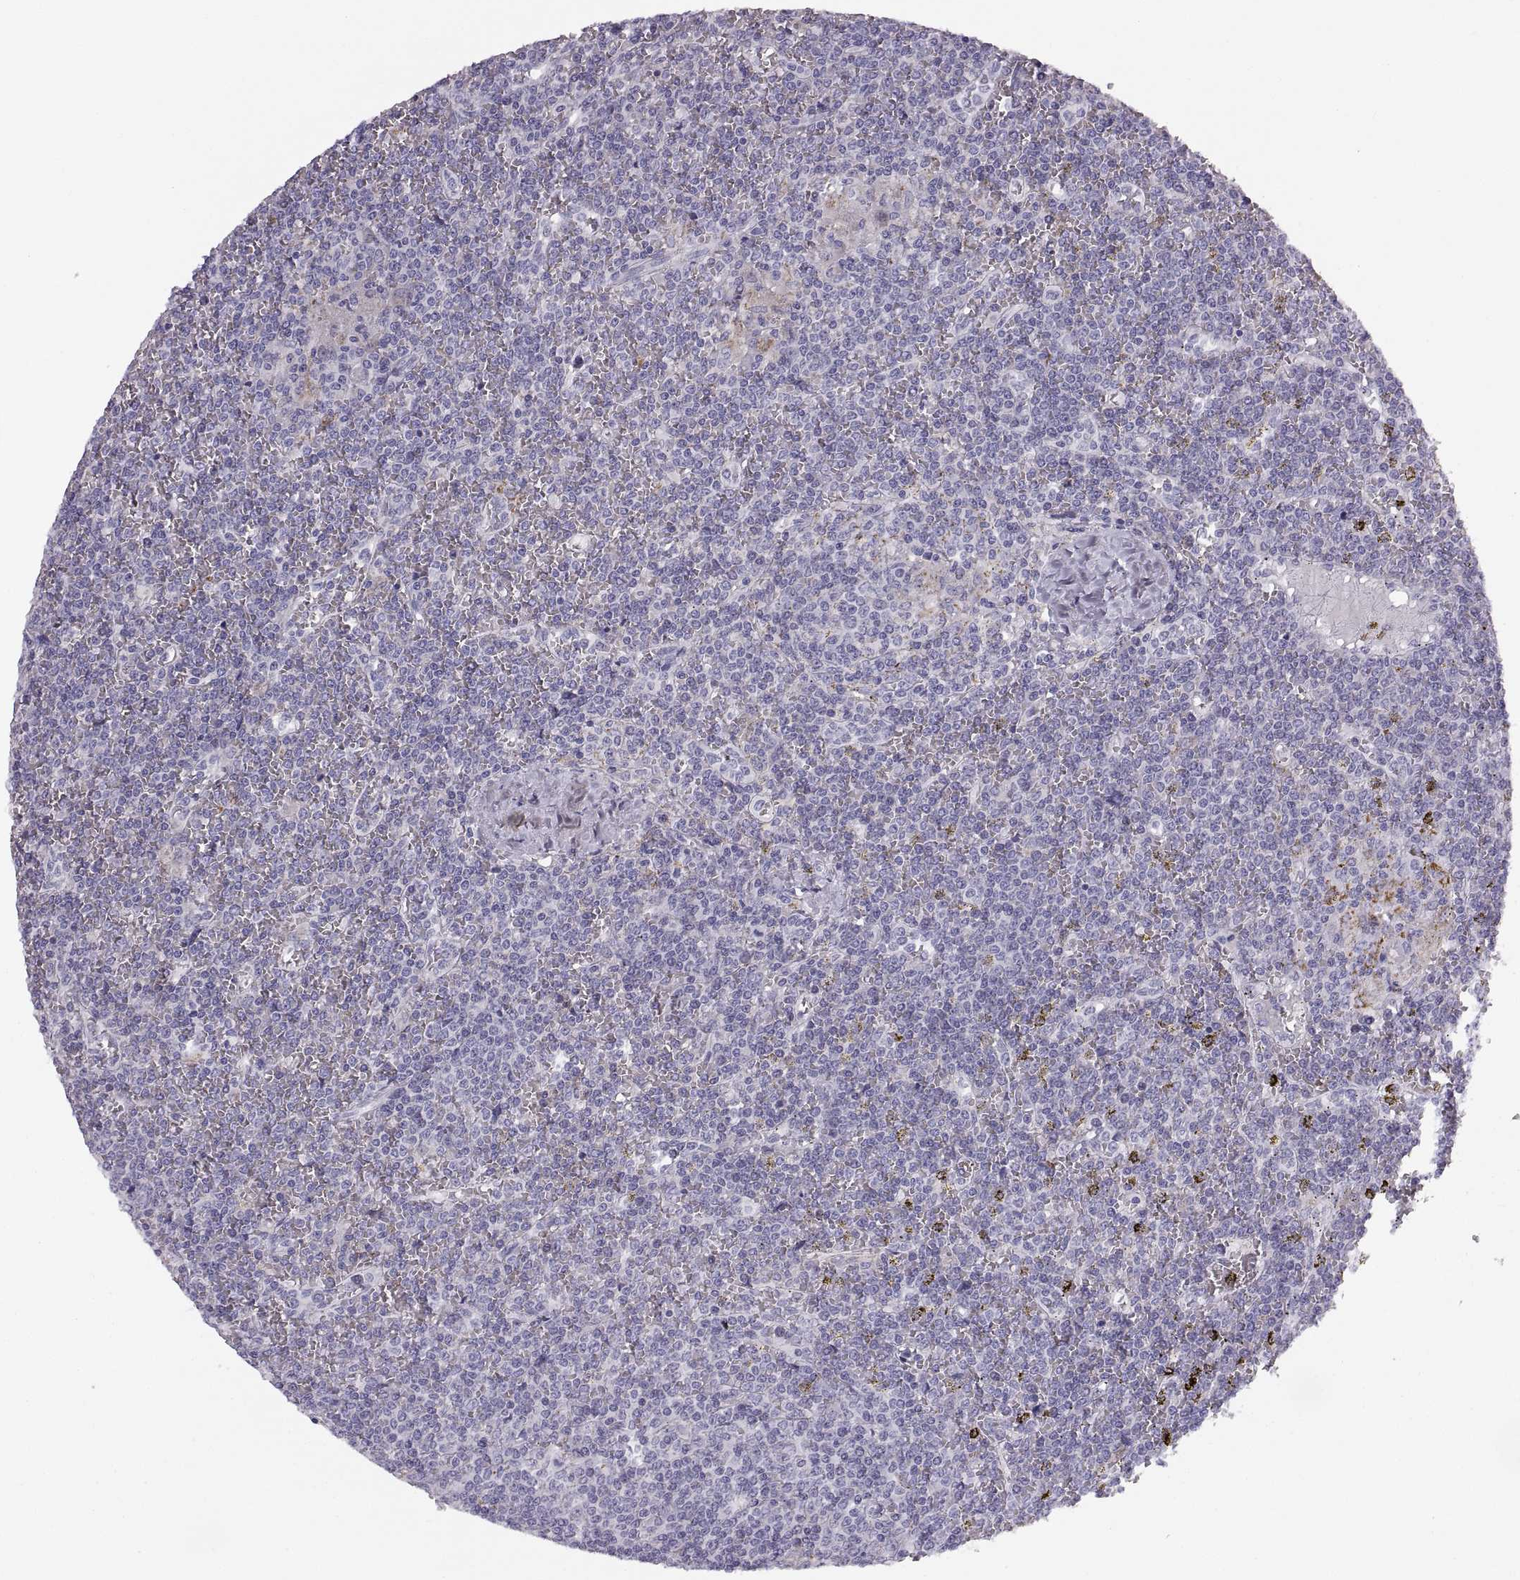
{"staining": {"intensity": "negative", "quantity": "none", "location": "none"}, "tissue": "lymphoma", "cell_type": "Tumor cells", "image_type": "cancer", "snomed": [{"axis": "morphology", "description": "Malignant lymphoma, non-Hodgkin's type, Low grade"}, {"axis": "topography", "description": "Spleen"}], "caption": "A micrograph of malignant lymphoma, non-Hodgkin's type (low-grade) stained for a protein demonstrates no brown staining in tumor cells.", "gene": "COL9A3", "patient": {"sex": "female", "age": 19}}